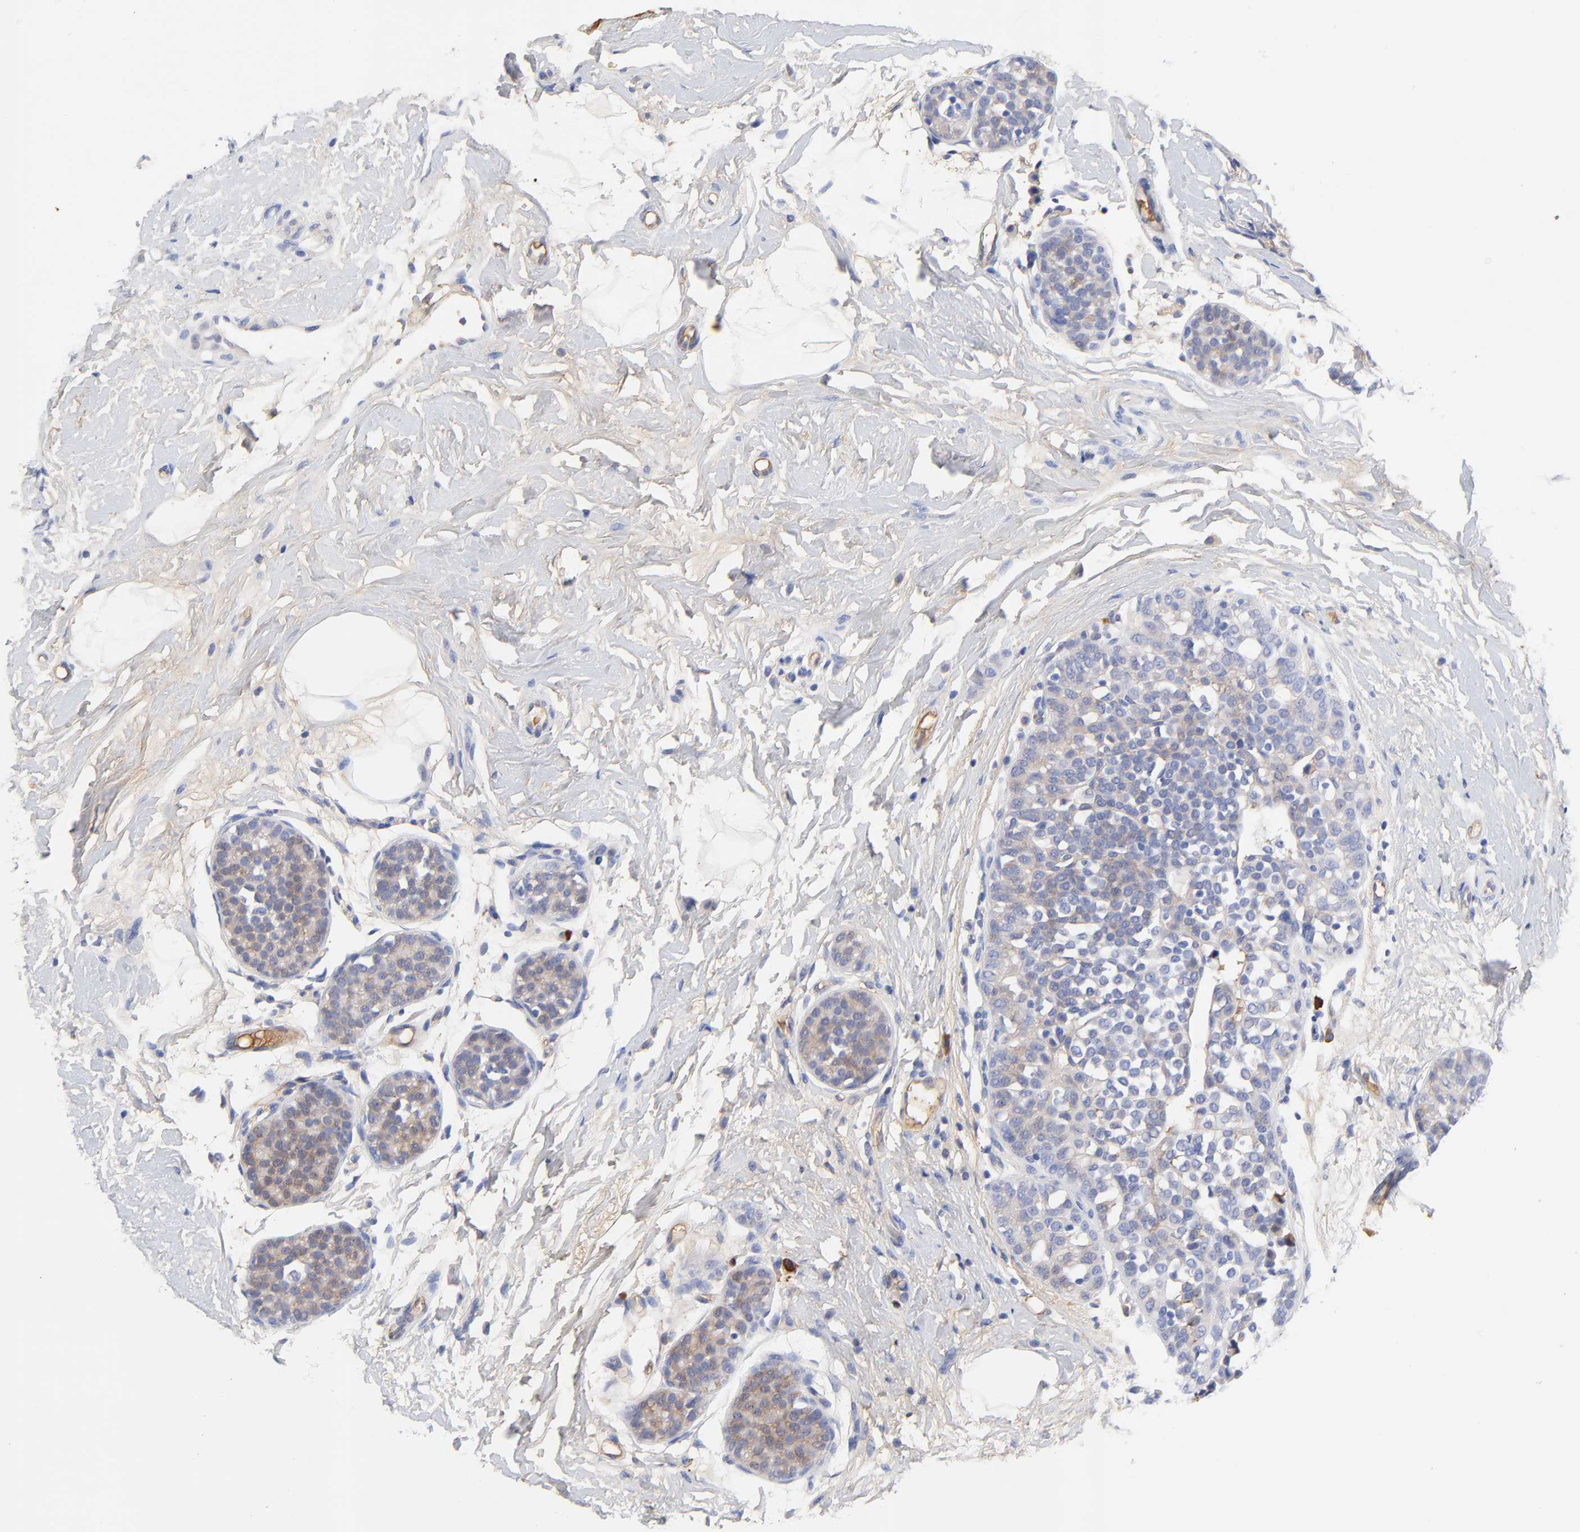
{"staining": {"intensity": "weak", "quantity": "25%-75%", "location": "cytoplasmic/membranous"}, "tissue": "breast cancer", "cell_type": "Tumor cells", "image_type": "cancer", "snomed": [{"axis": "morphology", "description": "Lobular carcinoma, in situ"}, {"axis": "morphology", "description": "Lobular carcinoma"}, {"axis": "topography", "description": "Breast"}], "caption": "A brown stain labels weak cytoplasmic/membranous staining of a protein in lobular carcinoma in situ (breast) tumor cells. The protein is stained brown, and the nuclei are stained in blue (DAB (3,3'-diaminobenzidine) IHC with brightfield microscopy, high magnification).", "gene": "IGLV3-10", "patient": {"sex": "female", "age": 41}}